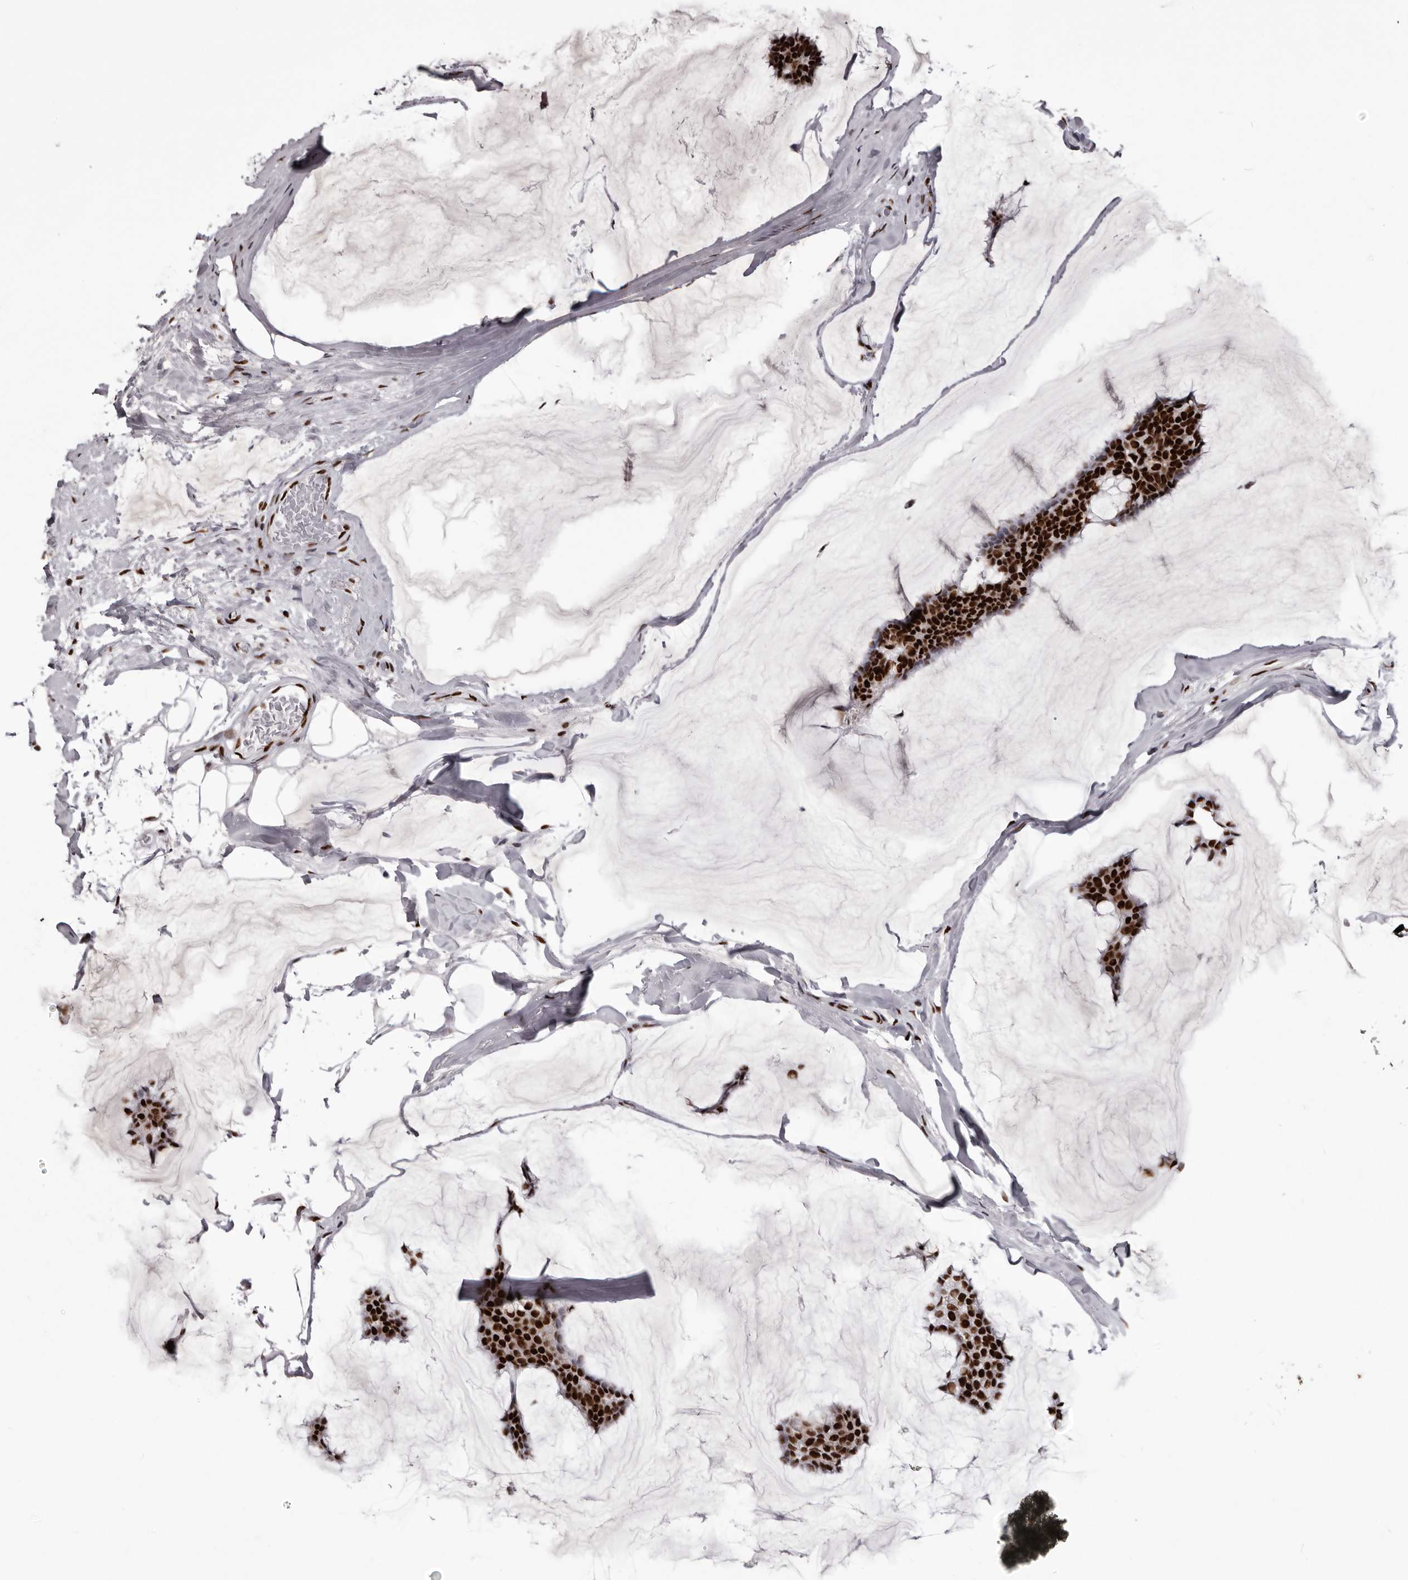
{"staining": {"intensity": "strong", "quantity": ">75%", "location": "nuclear"}, "tissue": "breast cancer", "cell_type": "Tumor cells", "image_type": "cancer", "snomed": [{"axis": "morphology", "description": "Duct carcinoma"}, {"axis": "topography", "description": "Breast"}], "caption": "Protein analysis of breast cancer tissue demonstrates strong nuclear staining in approximately >75% of tumor cells.", "gene": "NUMA1", "patient": {"sex": "female", "age": 93}}